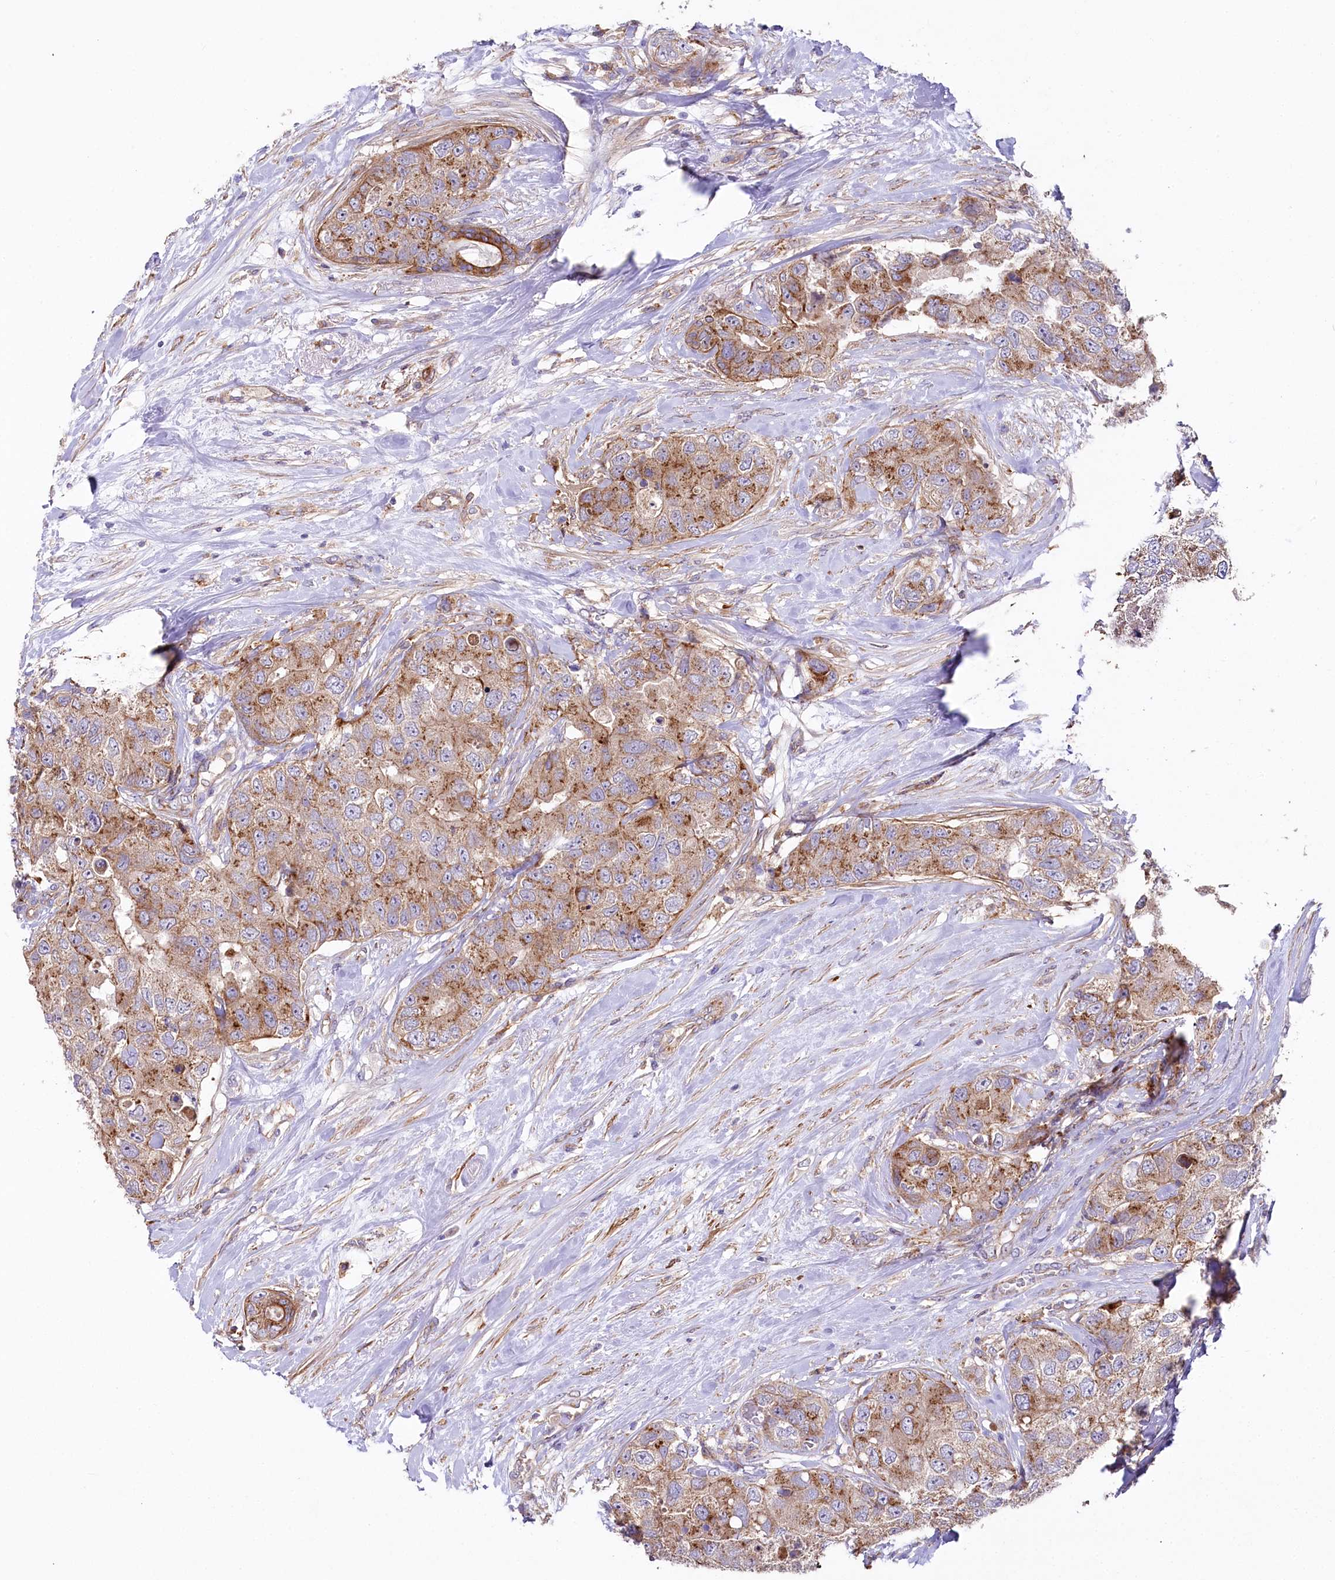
{"staining": {"intensity": "moderate", "quantity": ">75%", "location": "cytoplasmic/membranous"}, "tissue": "breast cancer", "cell_type": "Tumor cells", "image_type": "cancer", "snomed": [{"axis": "morphology", "description": "Duct carcinoma"}, {"axis": "topography", "description": "Breast"}], "caption": "Immunohistochemical staining of human breast cancer (infiltrating ductal carcinoma) shows medium levels of moderate cytoplasmic/membranous expression in about >75% of tumor cells.", "gene": "STX6", "patient": {"sex": "female", "age": 62}}